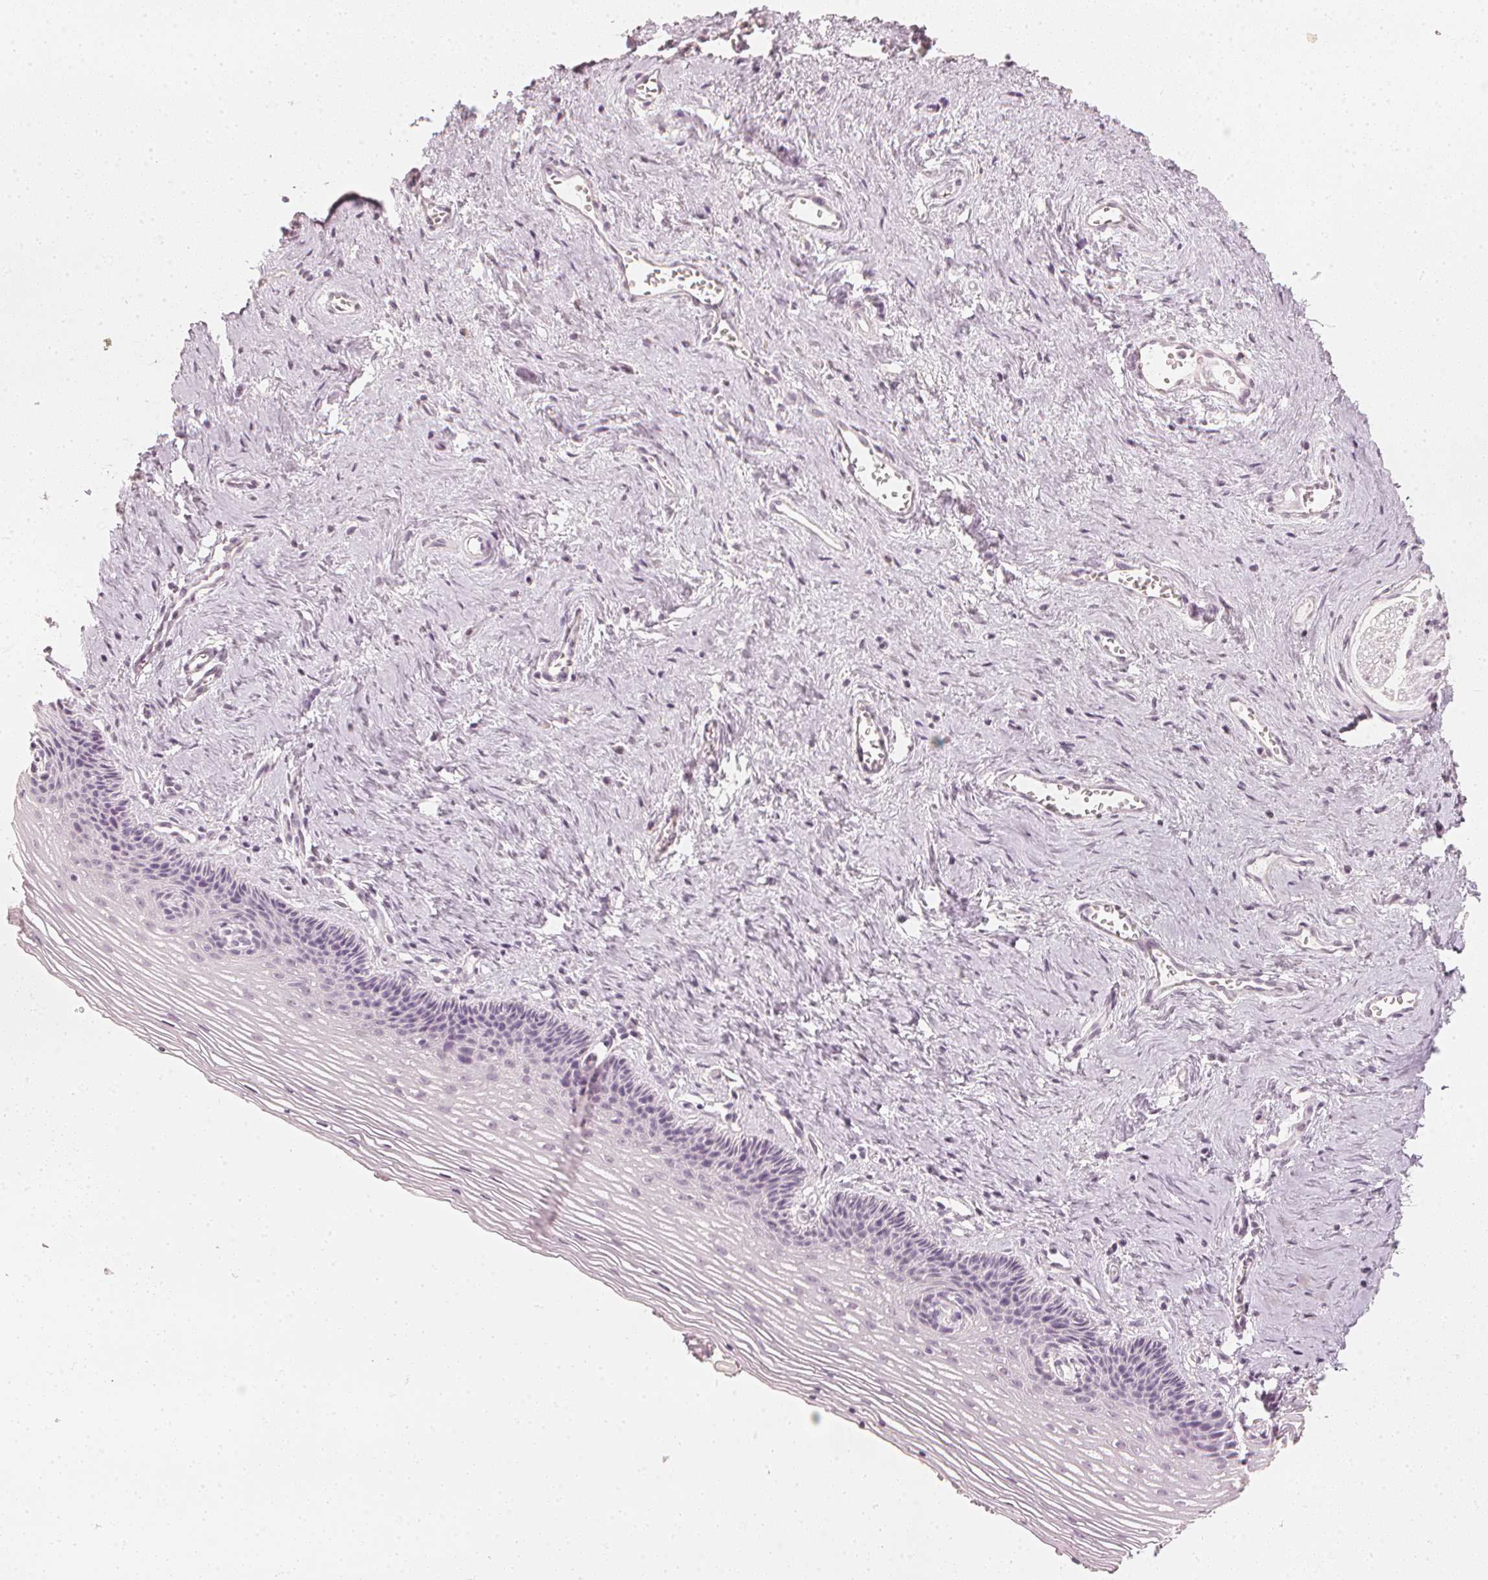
{"staining": {"intensity": "negative", "quantity": "none", "location": "none"}, "tissue": "vagina", "cell_type": "Squamous epithelial cells", "image_type": "normal", "snomed": [{"axis": "morphology", "description": "Normal tissue, NOS"}, {"axis": "topography", "description": "Vagina"}, {"axis": "topography", "description": "Cervix"}], "caption": "Immunohistochemical staining of normal human vagina exhibits no significant staining in squamous epithelial cells. (IHC, brightfield microscopy, high magnification).", "gene": "CALB1", "patient": {"sex": "female", "age": 37}}